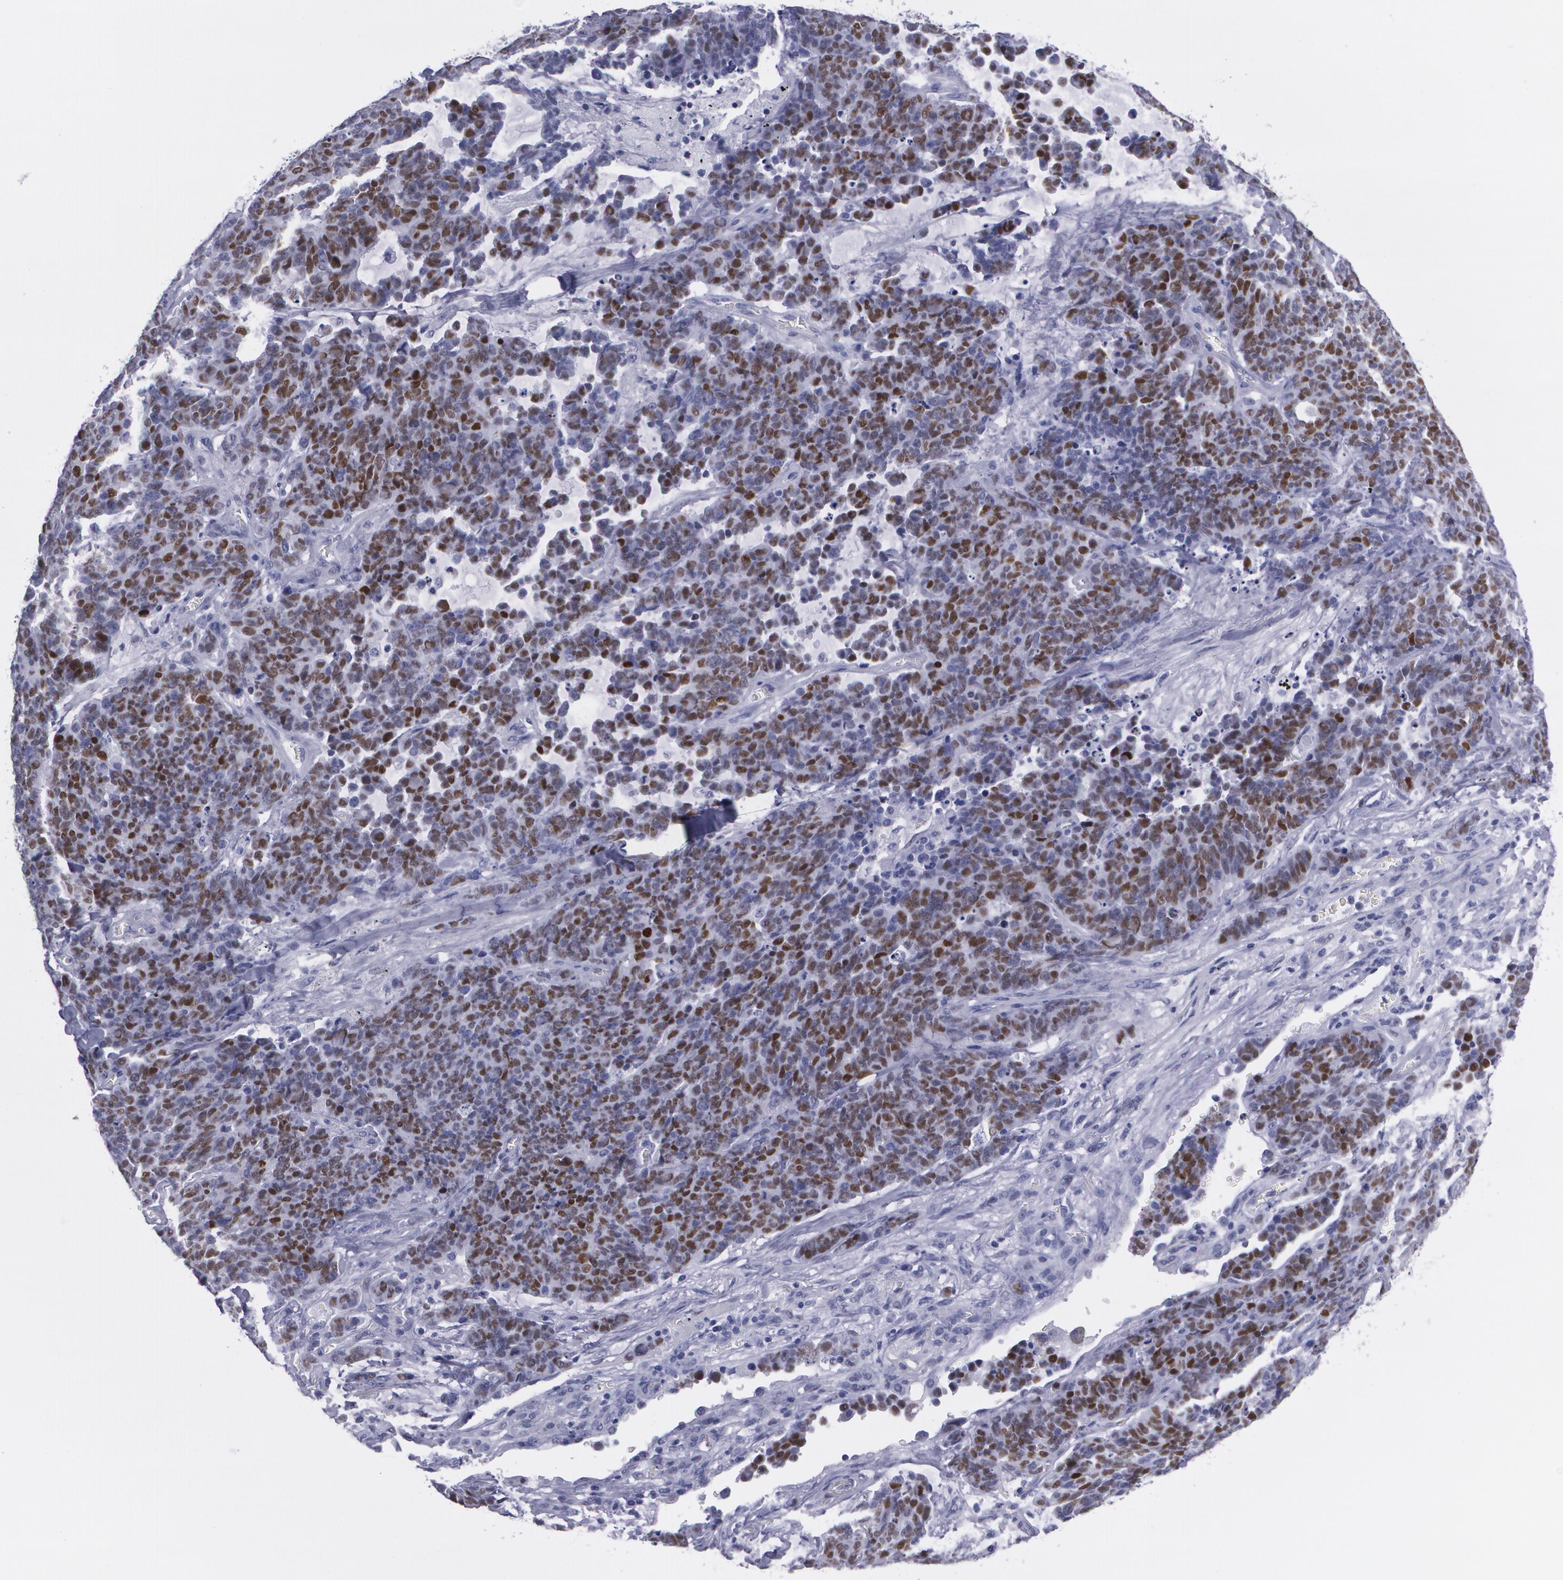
{"staining": {"intensity": "moderate", "quantity": ">75%", "location": "nuclear"}, "tissue": "lung cancer", "cell_type": "Tumor cells", "image_type": "cancer", "snomed": [{"axis": "morphology", "description": "Neoplasm, malignant, NOS"}, {"axis": "topography", "description": "Lung"}], "caption": "This photomicrograph exhibits lung cancer (malignant neoplasm) stained with immunohistochemistry to label a protein in brown. The nuclear of tumor cells show moderate positivity for the protein. Nuclei are counter-stained blue.", "gene": "TP53", "patient": {"sex": "female", "age": 58}}